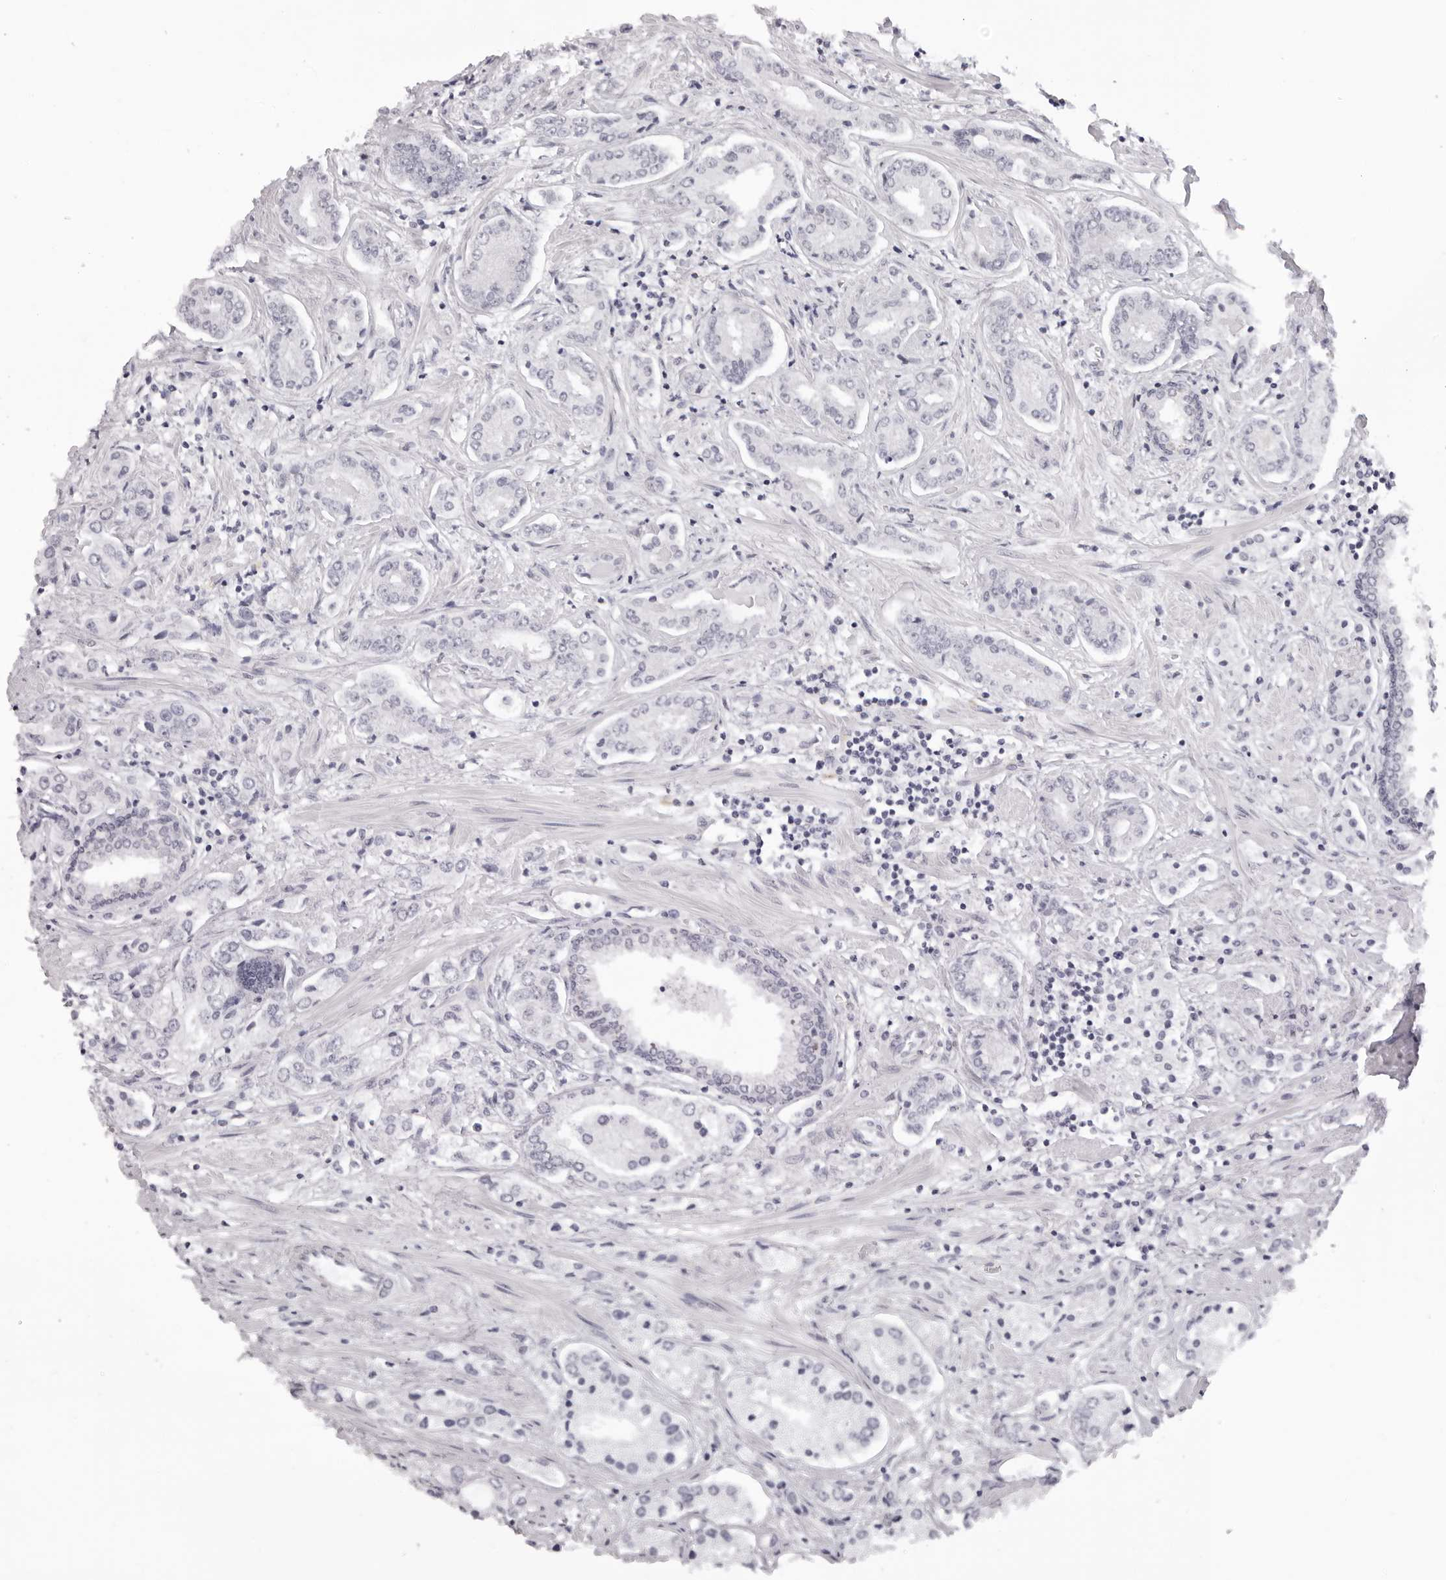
{"staining": {"intensity": "negative", "quantity": "none", "location": "none"}, "tissue": "prostate cancer", "cell_type": "Tumor cells", "image_type": "cancer", "snomed": [{"axis": "morphology", "description": "Adenocarcinoma, High grade"}, {"axis": "topography", "description": "Prostate"}], "caption": "Immunohistochemical staining of adenocarcinoma (high-grade) (prostate) demonstrates no significant expression in tumor cells. The staining was performed using DAB (3,3'-diaminobenzidine) to visualize the protein expression in brown, while the nuclei were stained in blue with hematoxylin (Magnification: 20x).", "gene": "MAFK", "patient": {"sex": "male", "age": 66}}